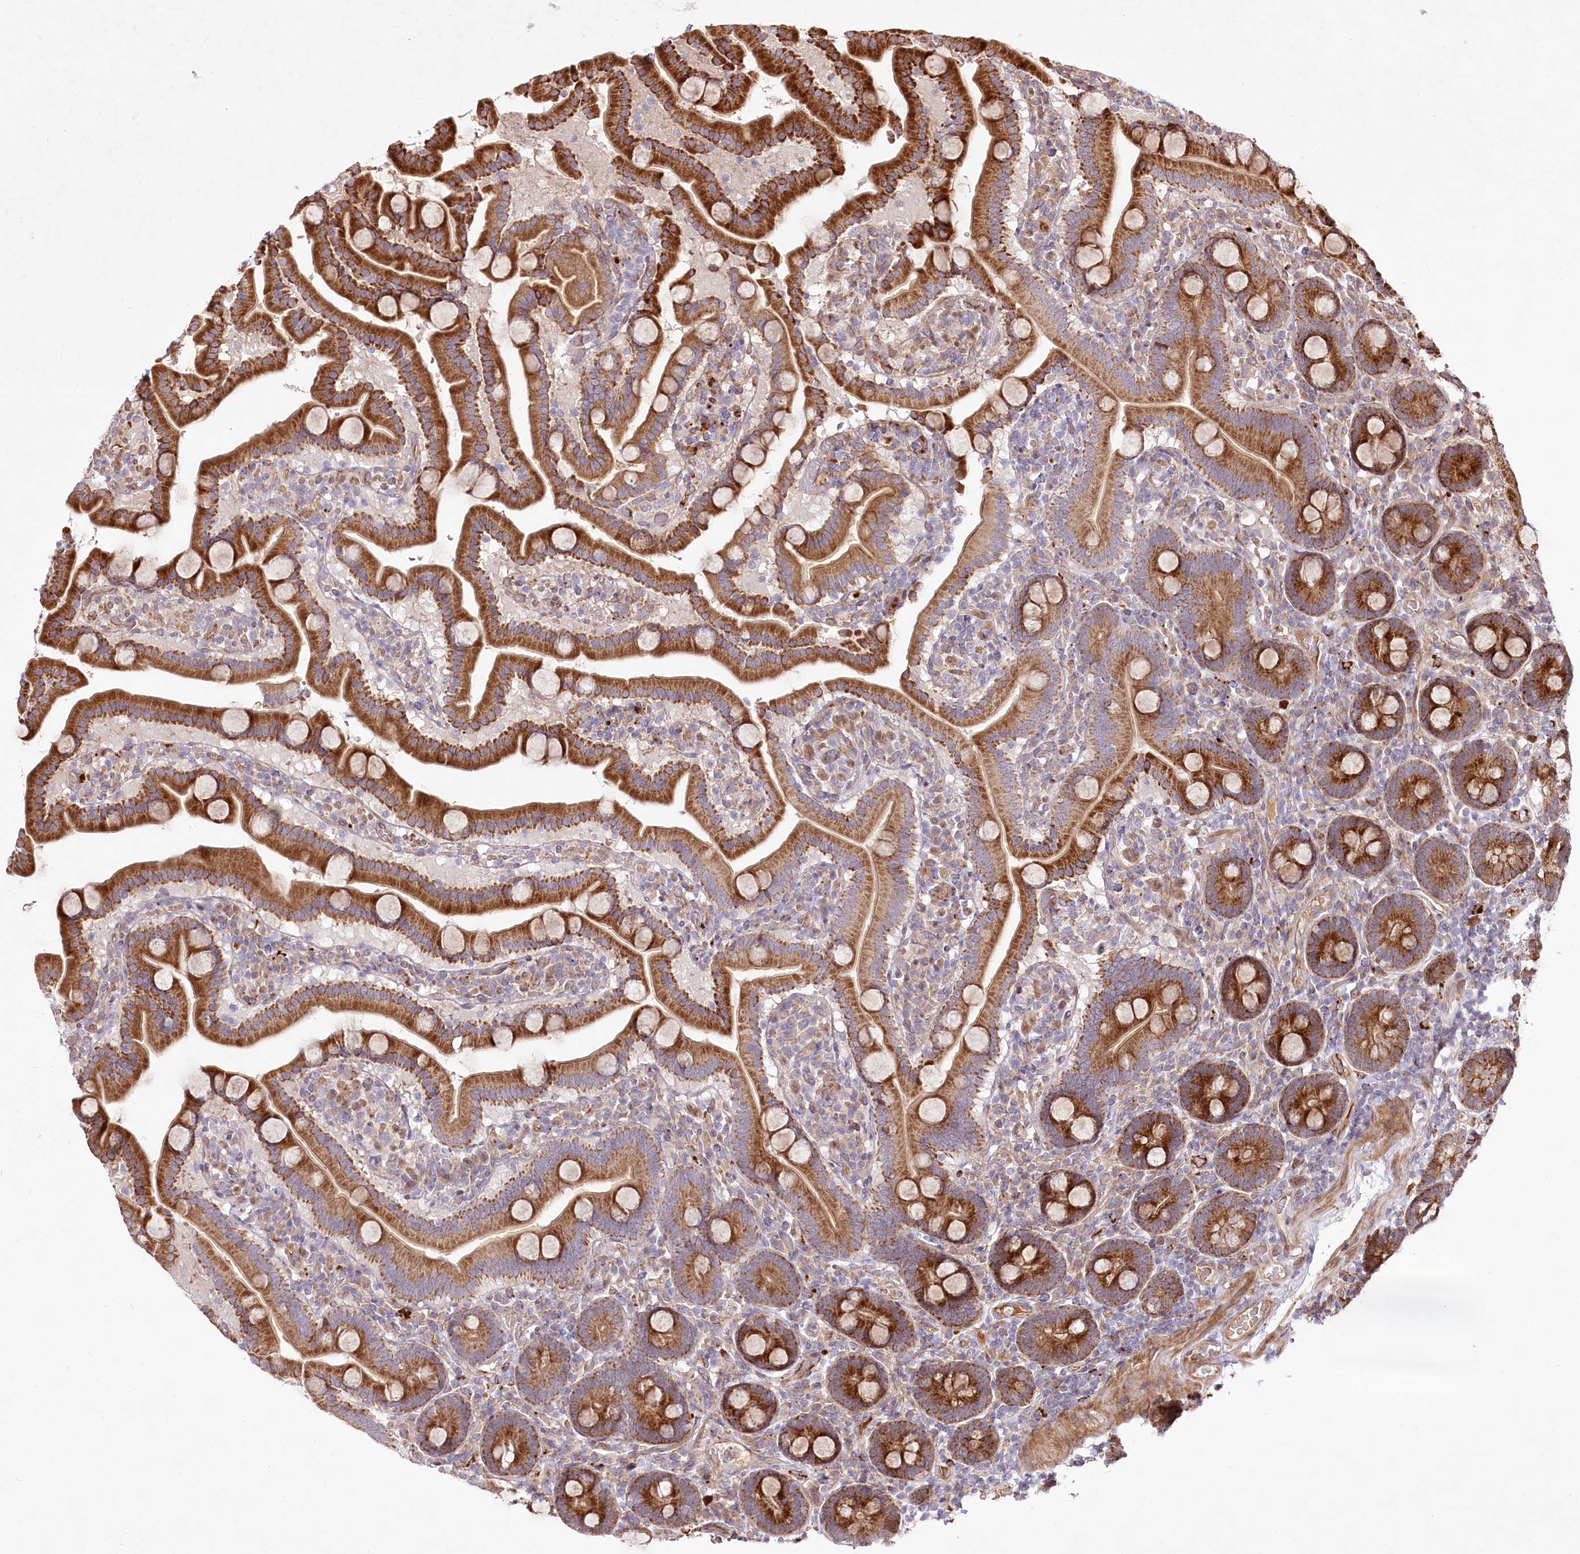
{"staining": {"intensity": "strong", "quantity": ">75%", "location": "cytoplasmic/membranous"}, "tissue": "duodenum", "cell_type": "Glandular cells", "image_type": "normal", "snomed": [{"axis": "morphology", "description": "Normal tissue, NOS"}, {"axis": "topography", "description": "Duodenum"}], "caption": "Immunohistochemistry (IHC) image of unremarkable duodenum: human duodenum stained using IHC demonstrates high levels of strong protein expression localized specifically in the cytoplasmic/membranous of glandular cells, appearing as a cytoplasmic/membranous brown color.", "gene": "PSTK", "patient": {"sex": "male", "age": 55}}